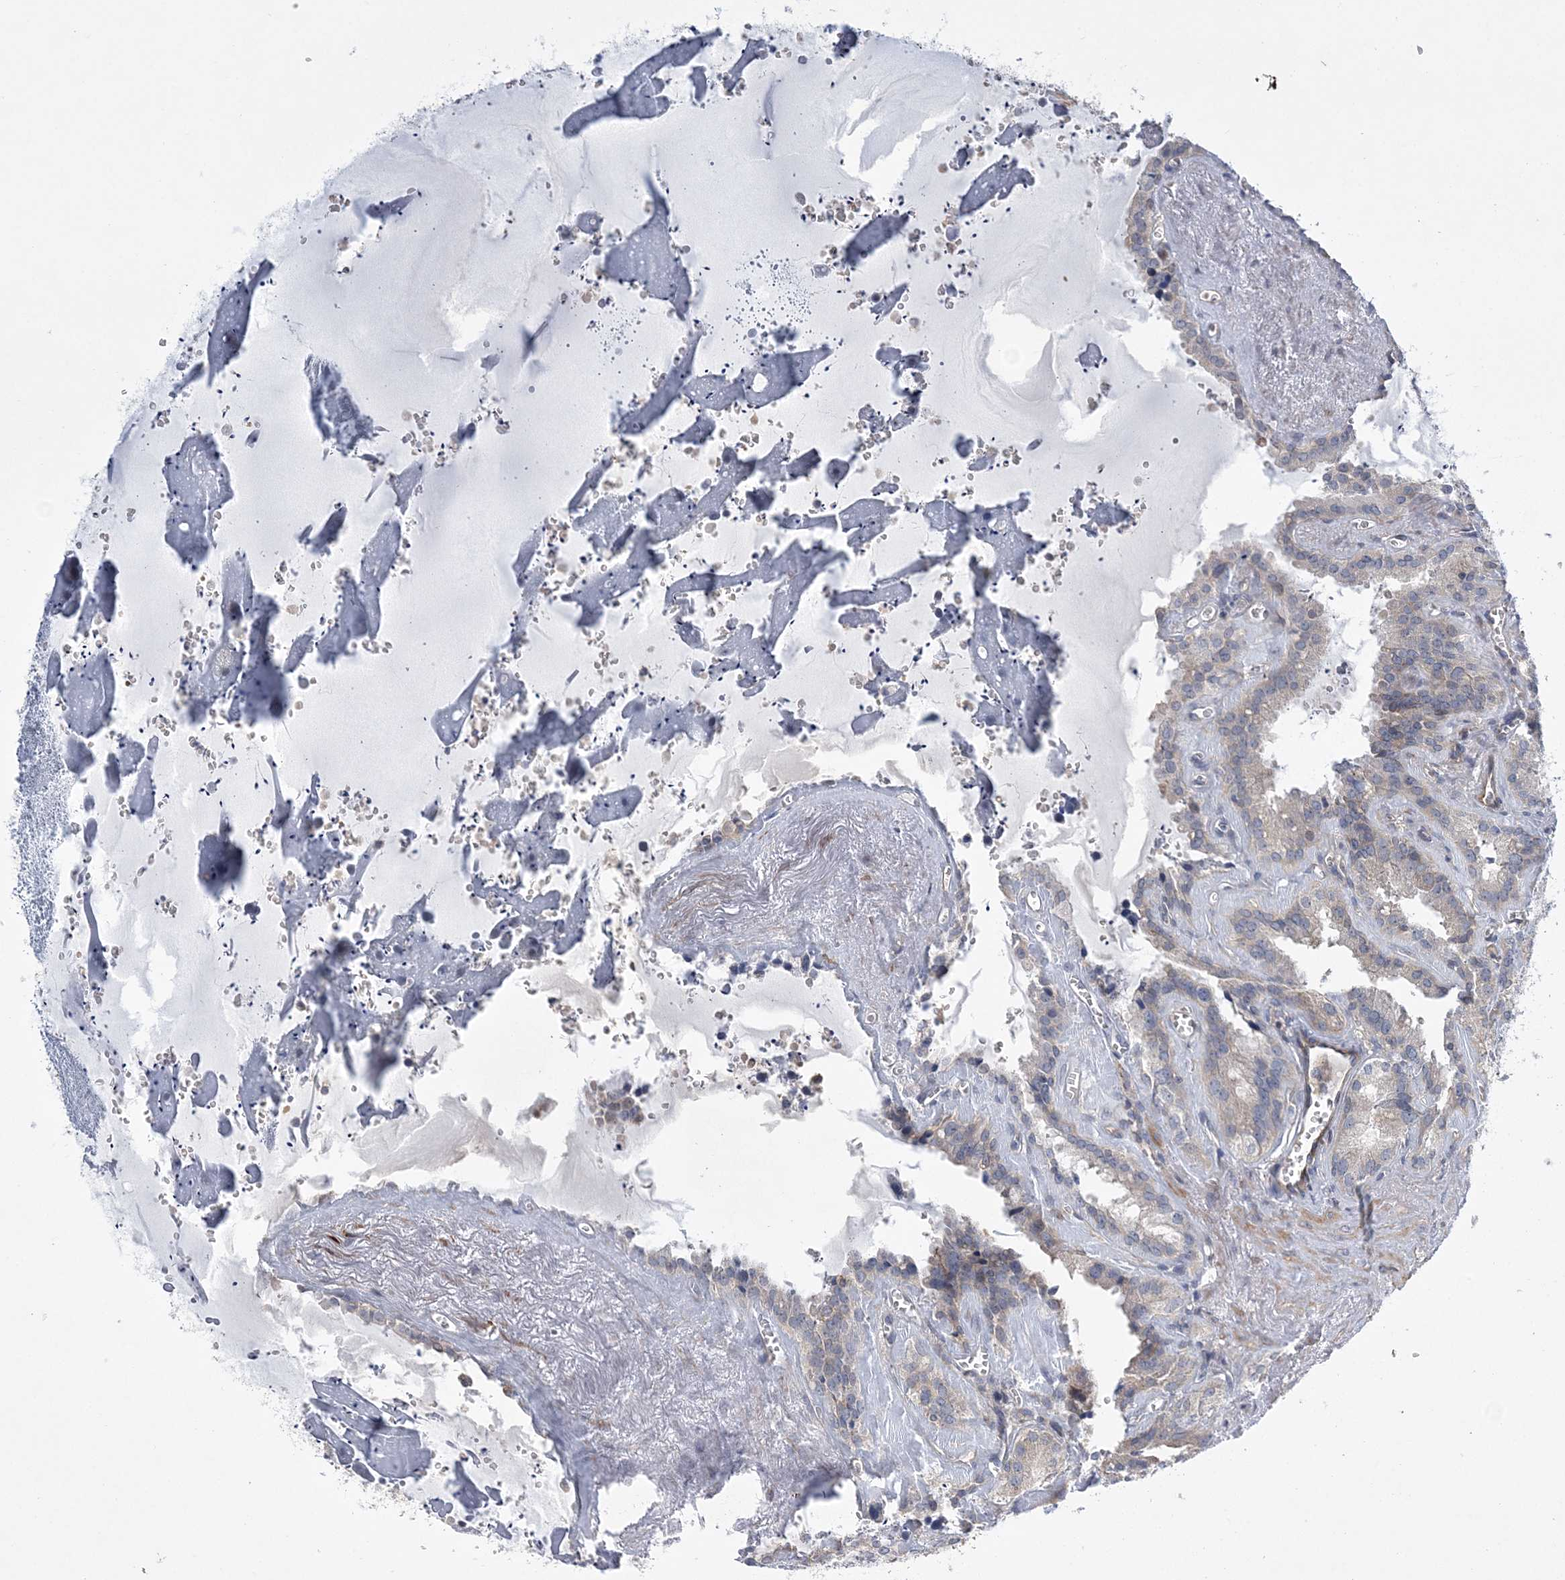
{"staining": {"intensity": "negative", "quantity": "none", "location": "none"}, "tissue": "seminal vesicle", "cell_type": "Glandular cells", "image_type": "normal", "snomed": [{"axis": "morphology", "description": "Normal tissue, NOS"}, {"axis": "topography", "description": "Prostate"}, {"axis": "topography", "description": "Seminal veicle"}], "caption": "Glandular cells are negative for brown protein staining in unremarkable seminal vesicle. (Brightfield microscopy of DAB immunohistochemistry at high magnification).", "gene": "CALN1", "patient": {"sex": "male", "age": 59}}